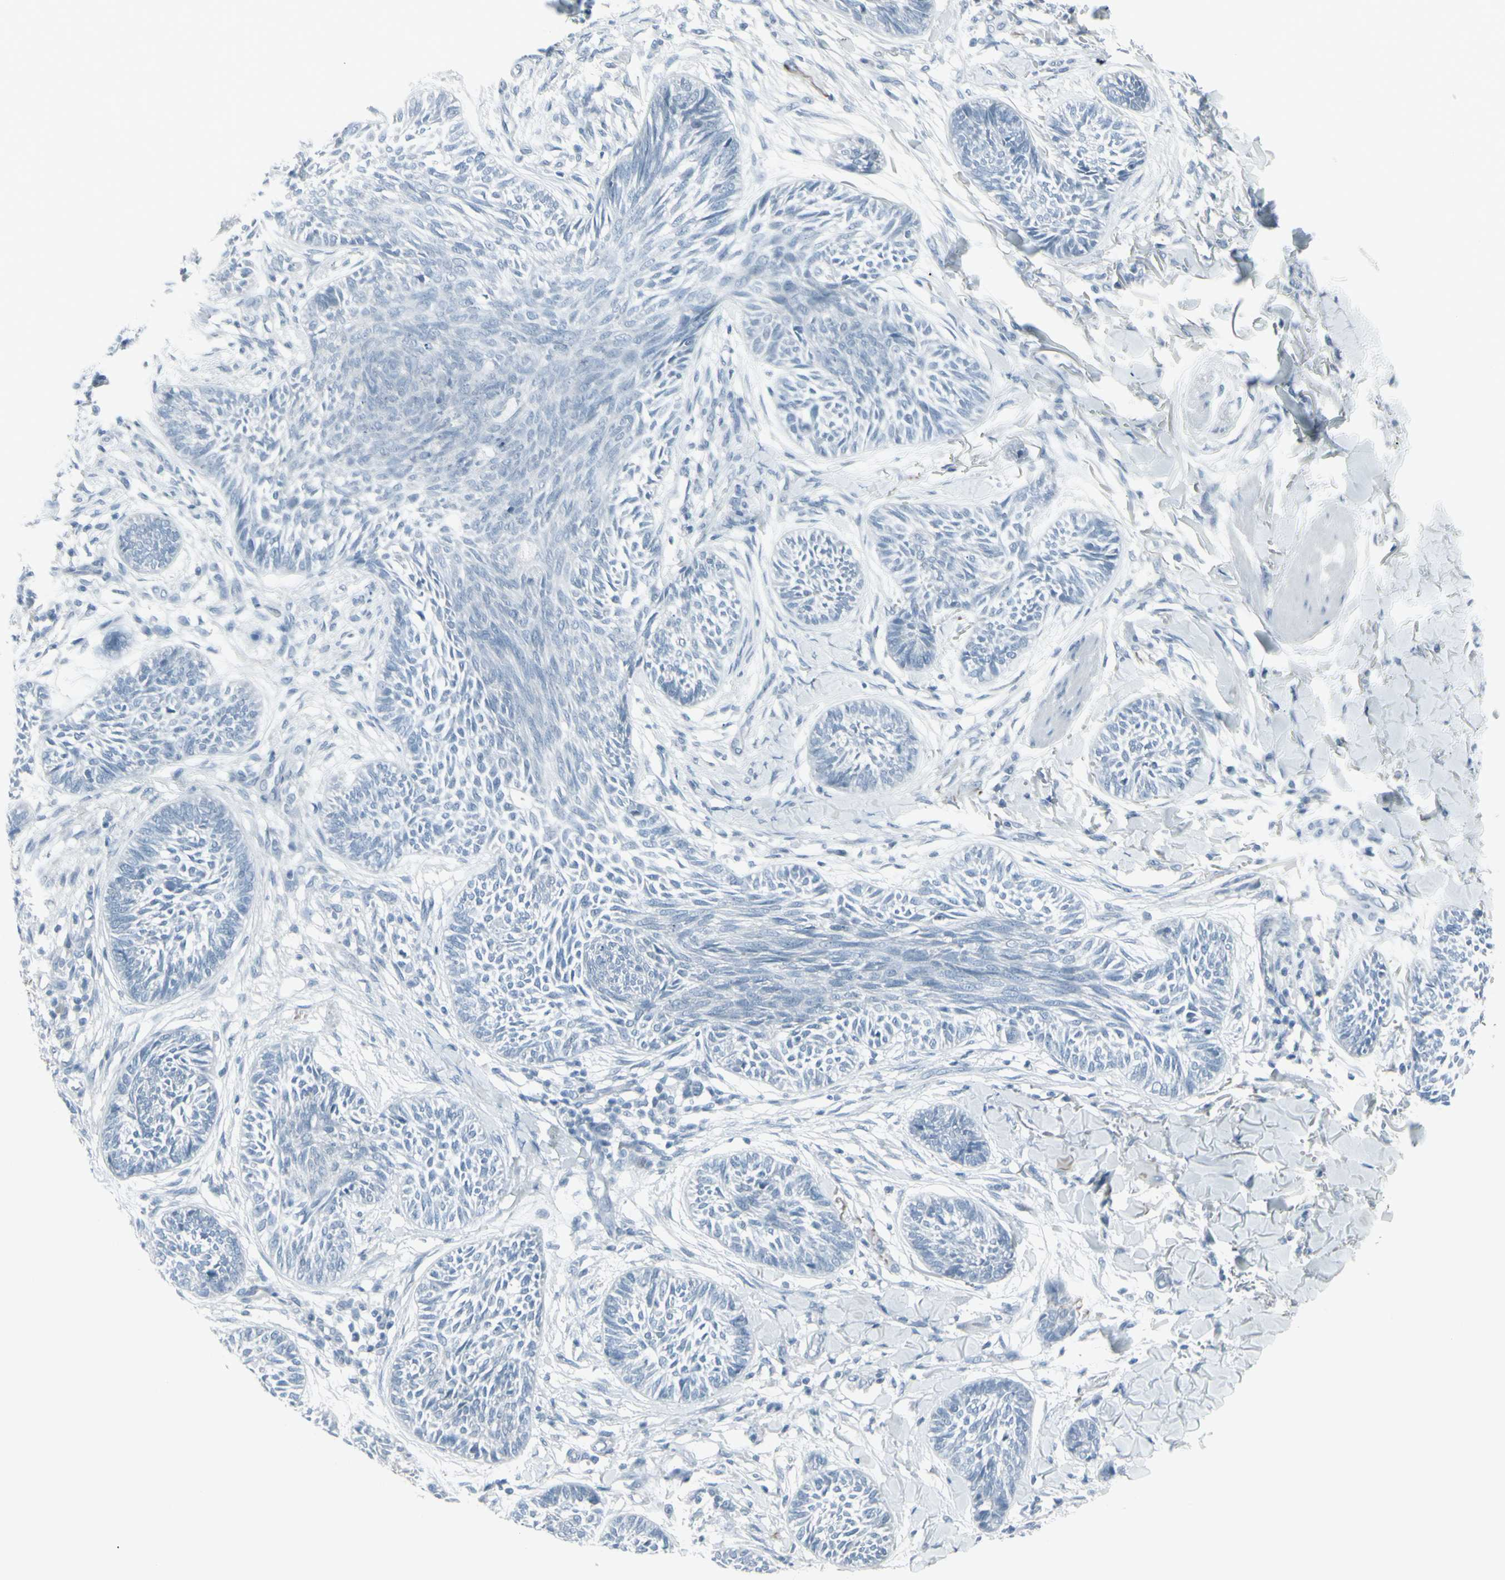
{"staining": {"intensity": "negative", "quantity": "none", "location": "none"}, "tissue": "skin cancer", "cell_type": "Tumor cells", "image_type": "cancer", "snomed": [{"axis": "morphology", "description": "Papilloma, NOS"}, {"axis": "morphology", "description": "Basal cell carcinoma"}, {"axis": "topography", "description": "Skin"}], "caption": "This photomicrograph is of skin cancer (papilloma) stained with immunohistochemistry (IHC) to label a protein in brown with the nuclei are counter-stained blue. There is no staining in tumor cells.", "gene": "RAB3A", "patient": {"sex": "male", "age": 87}}